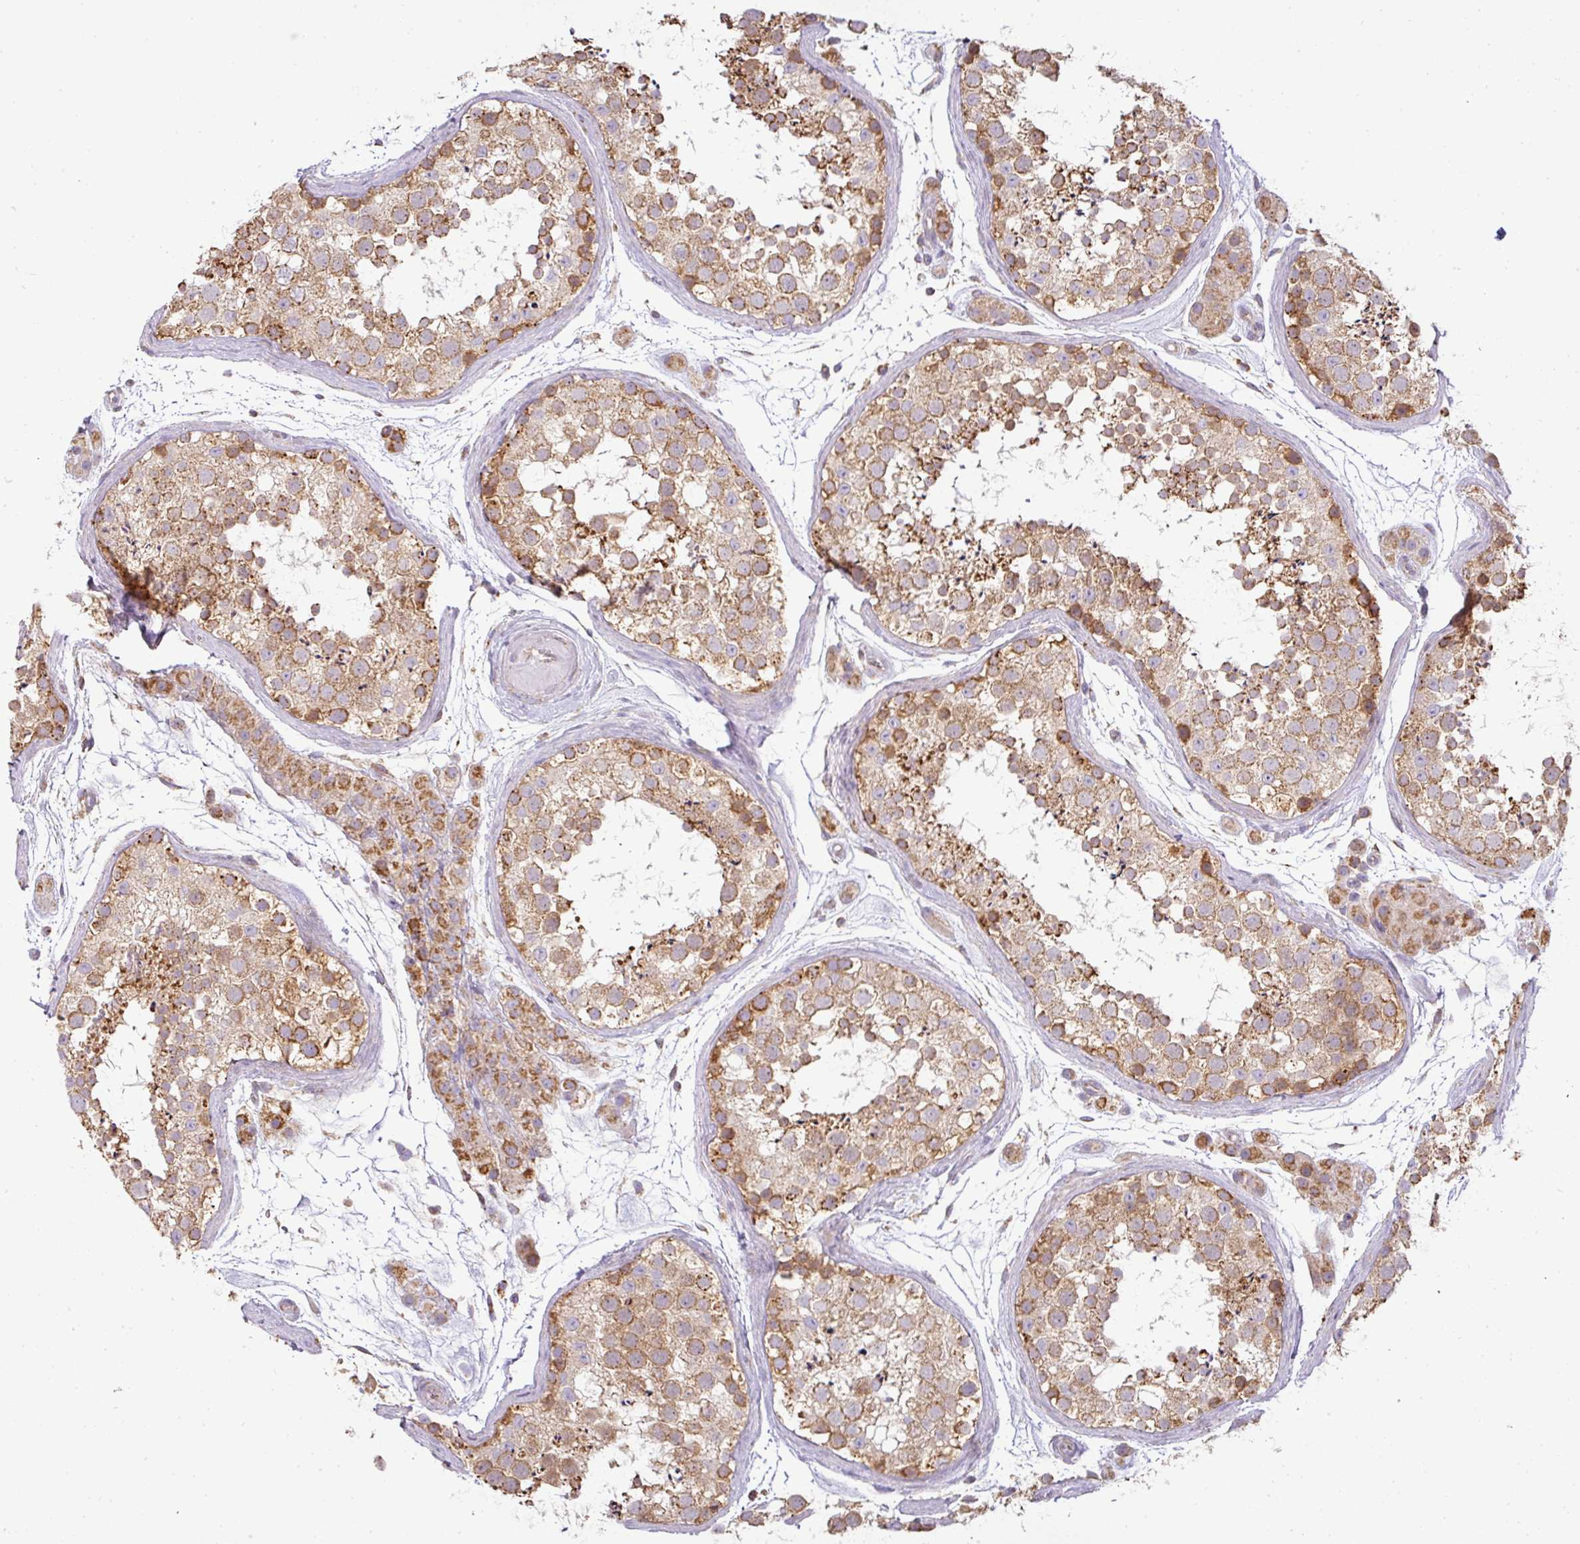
{"staining": {"intensity": "moderate", "quantity": ">75%", "location": "cytoplasmic/membranous"}, "tissue": "testis", "cell_type": "Cells in seminiferous ducts", "image_type": "normal", "snomed": [{"axis": "morphology", "description": "Normal tissue, NOS"}, {"axis": "topography", "description": "Testis"}], "caption": "Protein staining by immunohistochemistry exhibits moderate cytoplasmic/membranous positivity in about >75% of cells in seminiferous ducts in unremarkable testis.", "gene": "ZNF211", "patient": {"sex": "male", "age": 41}}